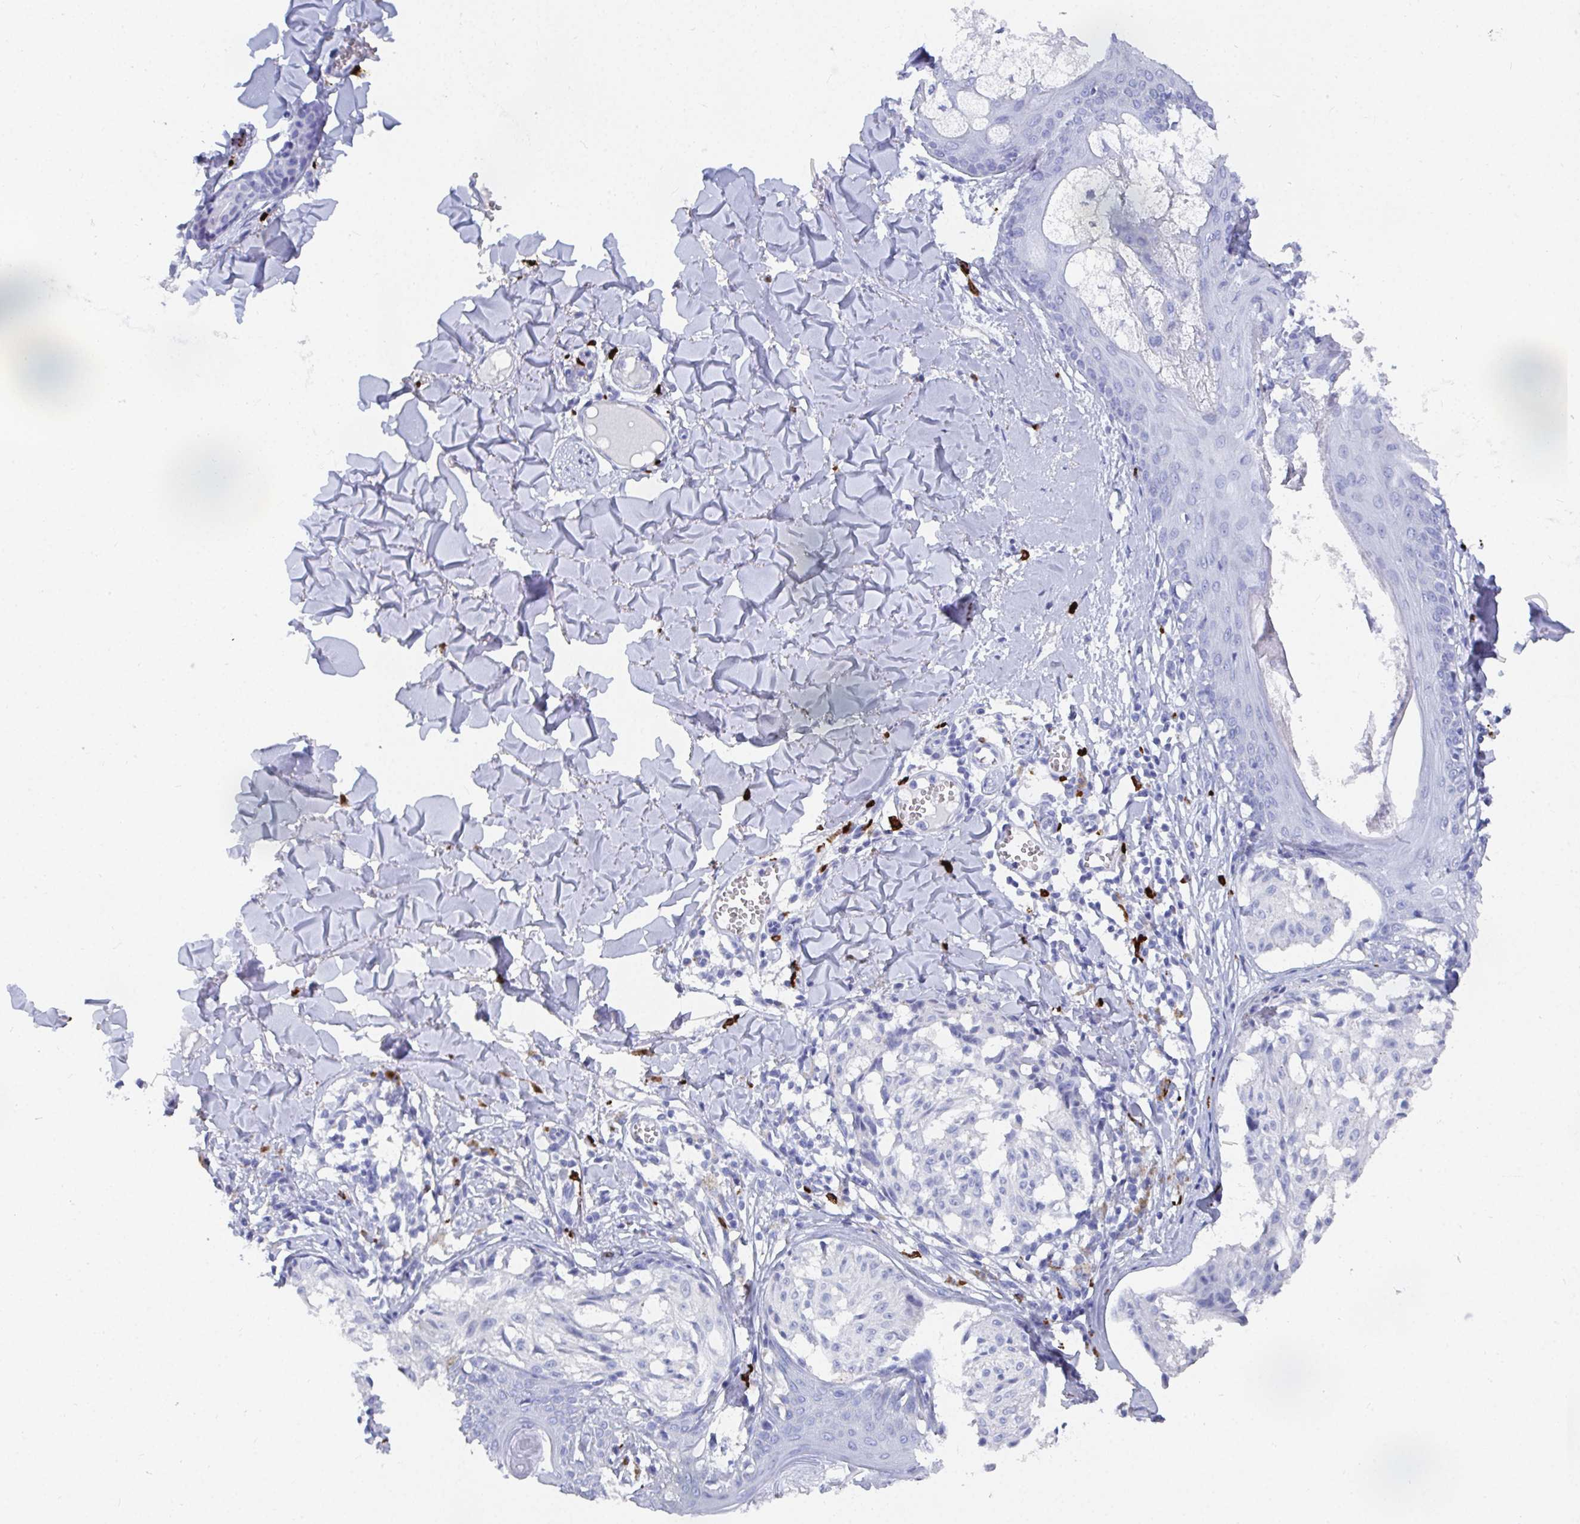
{"staining": {"intensity": "negative", "quantity": "none", "location": "none"}, "tissue": "melanoma", "cell_type": "Tumor cells", "image_type": "cancer", "snomed": [{"axis": "morphology", "description": "Malignant melanoma, NOS"}, {"axis": "topography", "description": "Skin"}], "caption": "Immunohistochemical staining of melanoma demonstrates no significant staining in tumor cells.", "gene": "GRIA1", "patient": {"sex": "female", "age": 43}}